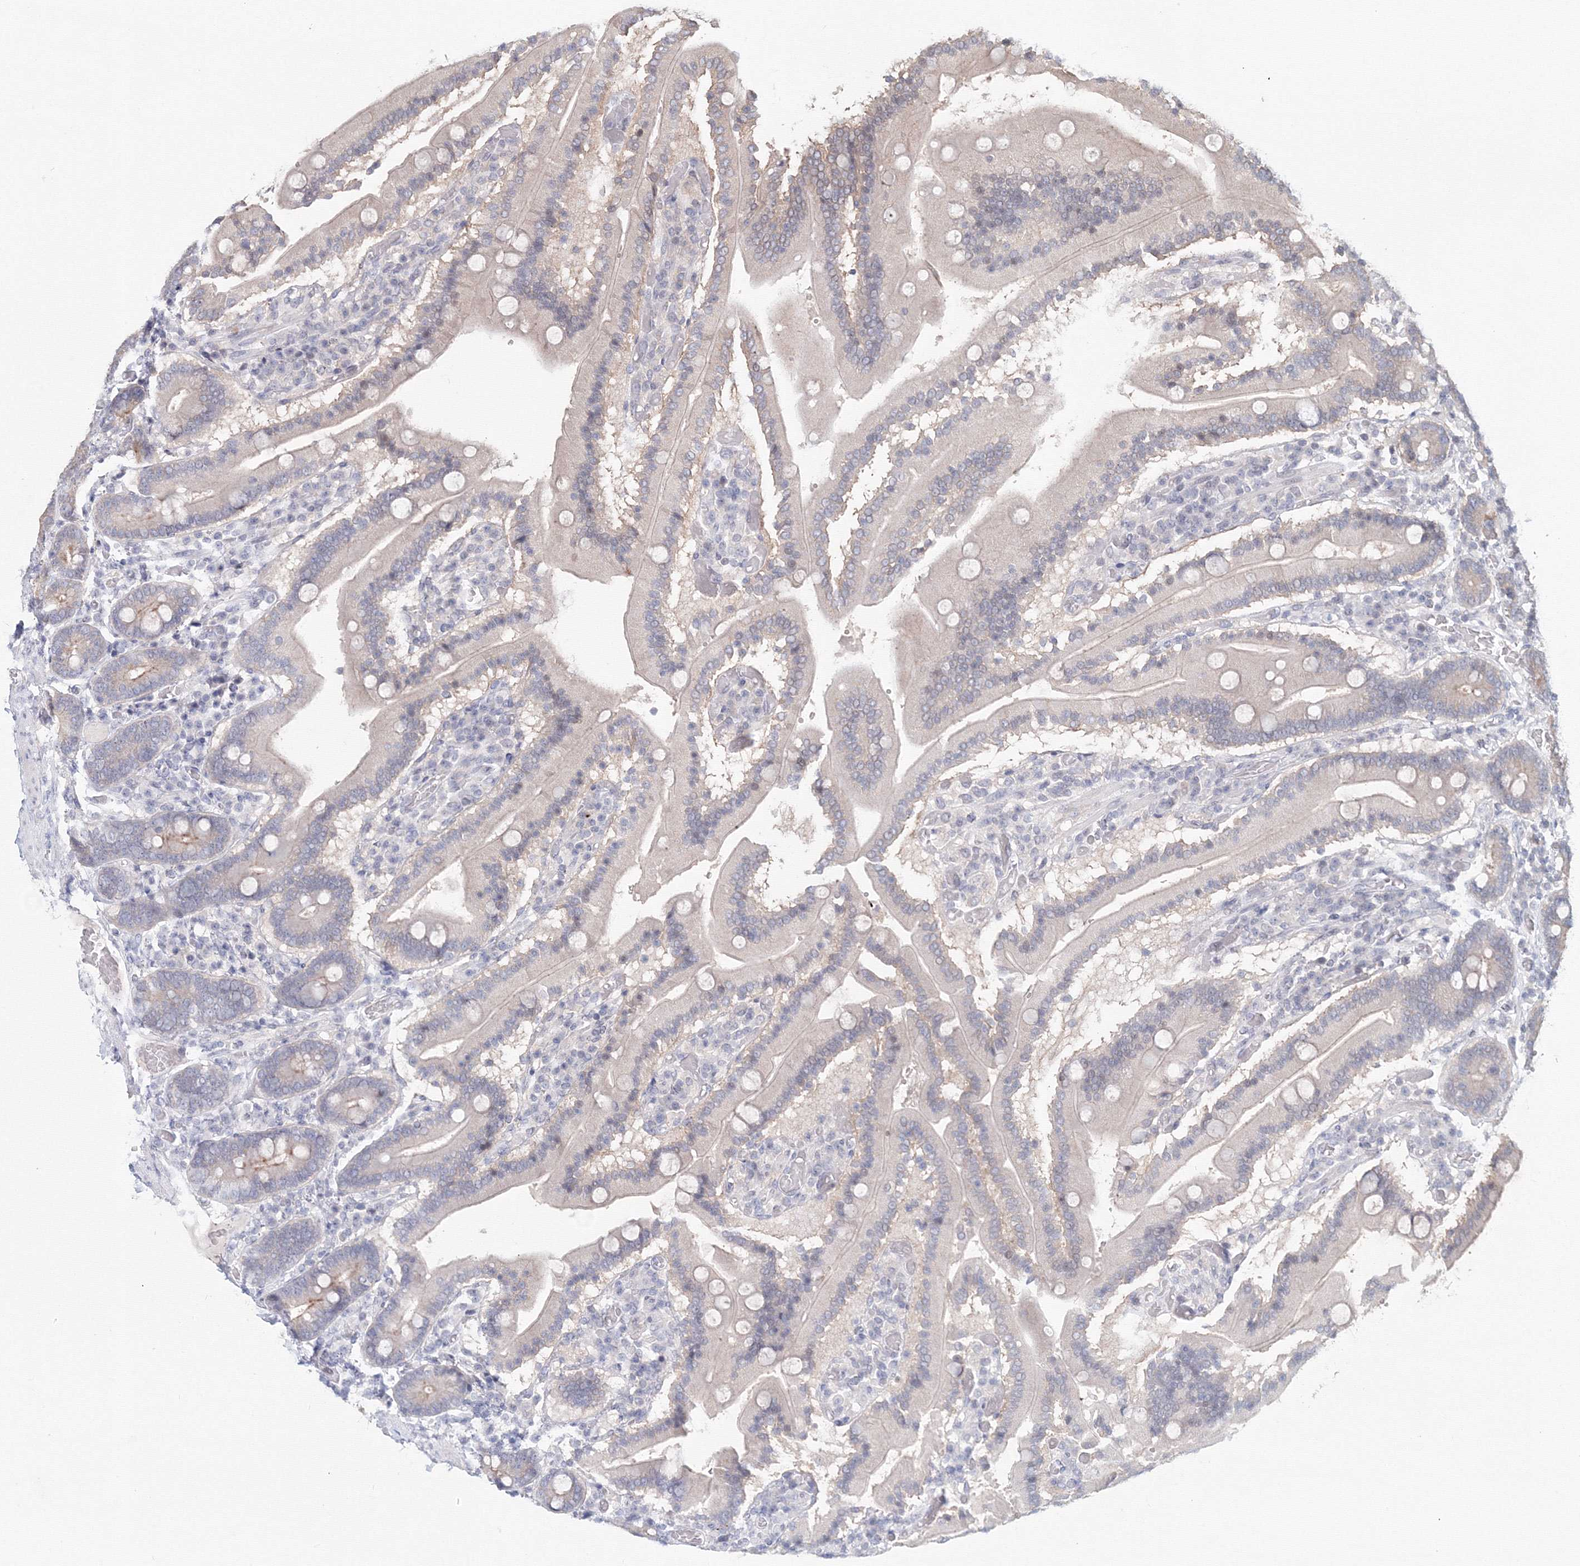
{"staining": {"intensity": "moderate", "quantity": "<25%", "location": "cytoplasmic/membranous"}, "tissue": "duodenum", "cell_type": "Glandular cells", "image_type": "normal", "snomed": [{"axis": "morphology", "description": "Normal tissue, NOS"}, {"axis": "topography", "description": "Duodenum"}], "caption": "Brown immunohistochemical staining in unremarkable human duodenum demonstrates moderate cytoplasmic/membranous staining in about <25% of glandular cells.", "gene": "SLC7A7", "patient": {"sex": "female", "age": 62}}